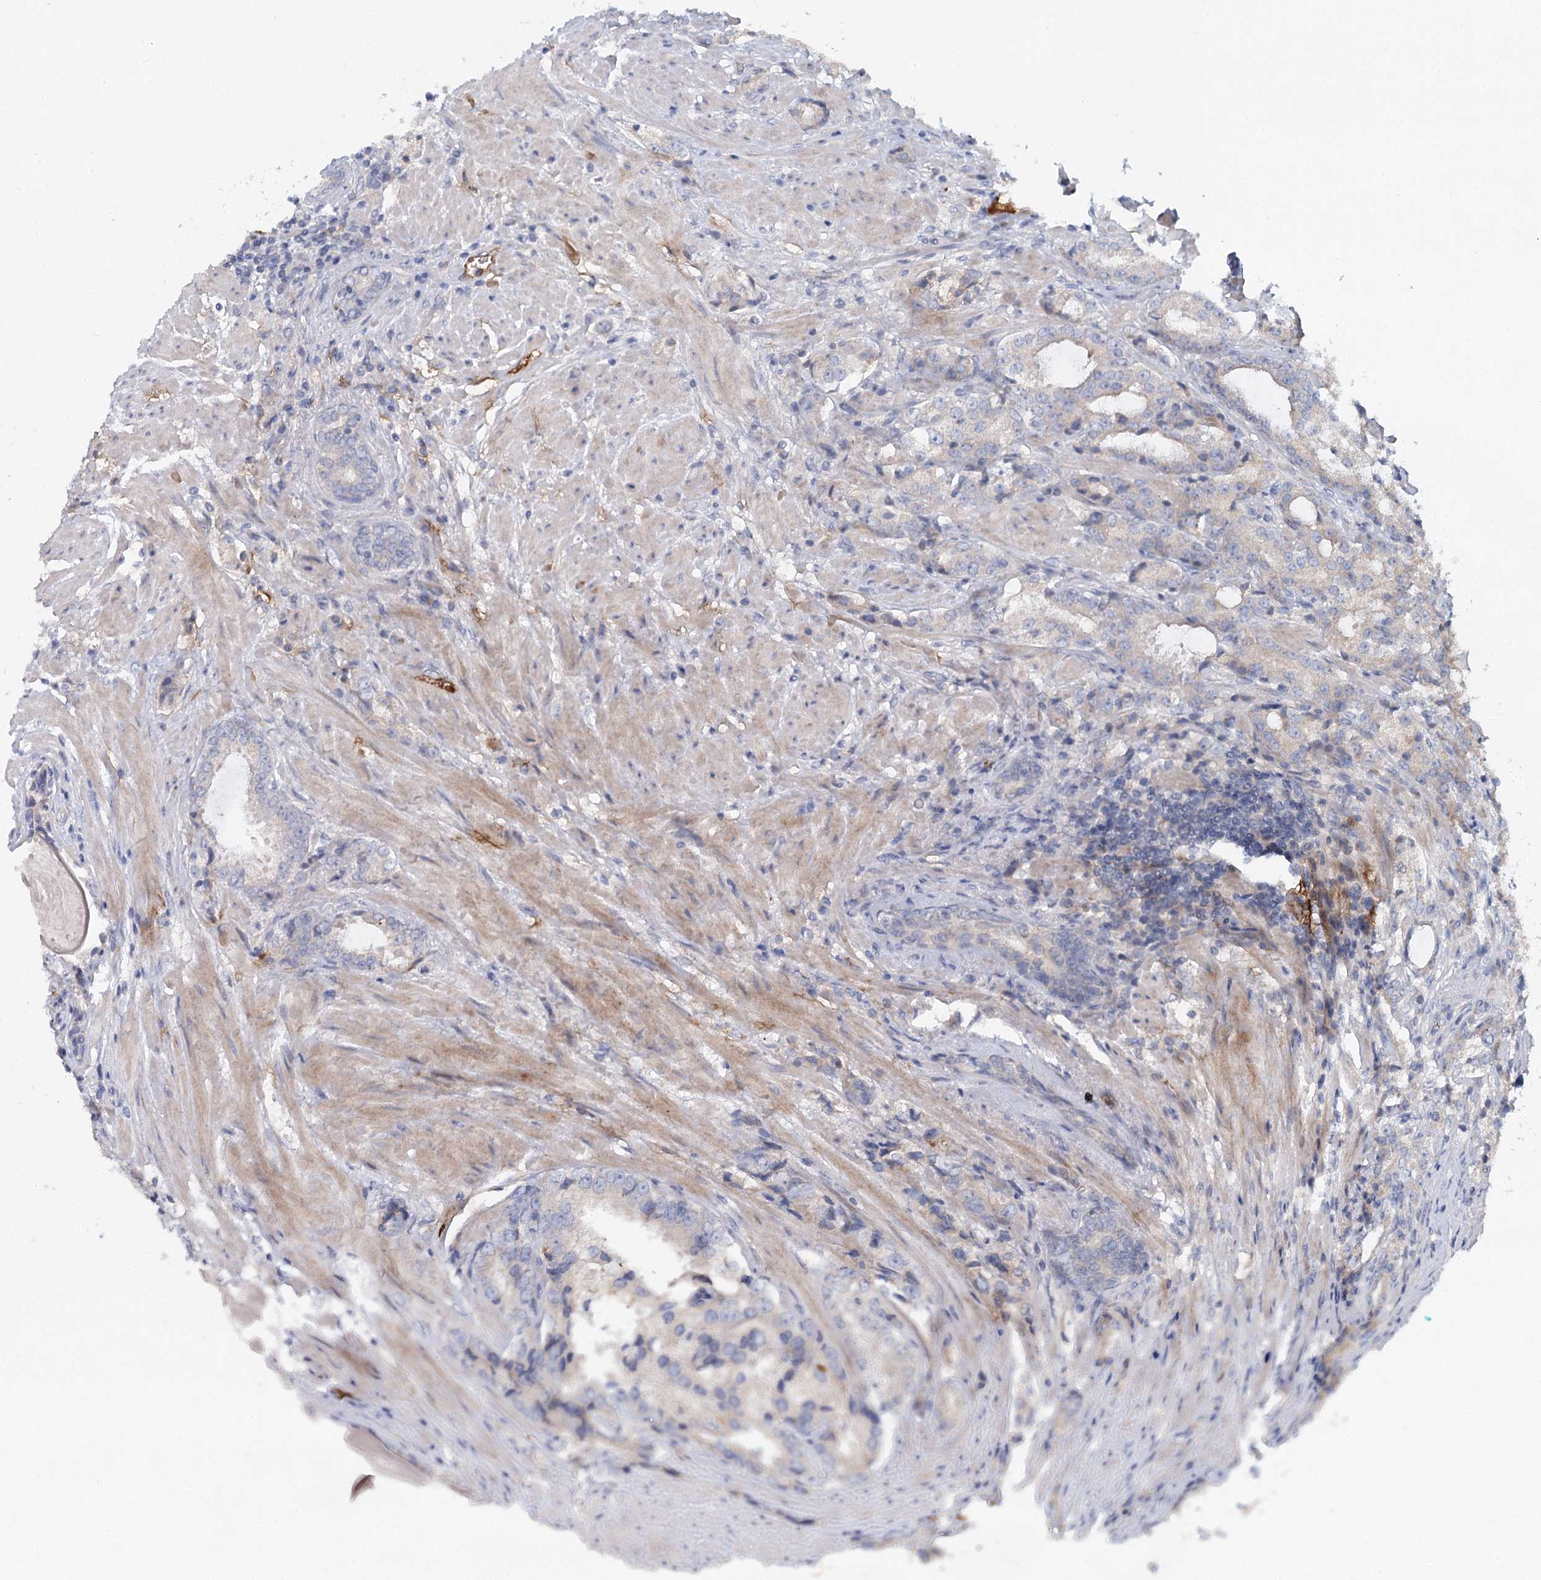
{"staining": {"intensity": "negative", "quantity": "none", "location": "none"}, "tissue": "prostate cancer", "cell_type": "Tumor cells", "image_type": "cancer", "snomed": [{"axis": "morphology", "description": "Adenocarcinoma, High grade"}, {"axis": "topography", "description": "Prostate"}], "caption": "DAB (3,3'-diaminobenzidine) immunohistochemical staining of human high-grade adenocarcinoma (prostate) reveals no significant staining in tumor cells.", "gene": "ALKBH8", "patient": {"sex": "male", "age": 66}}